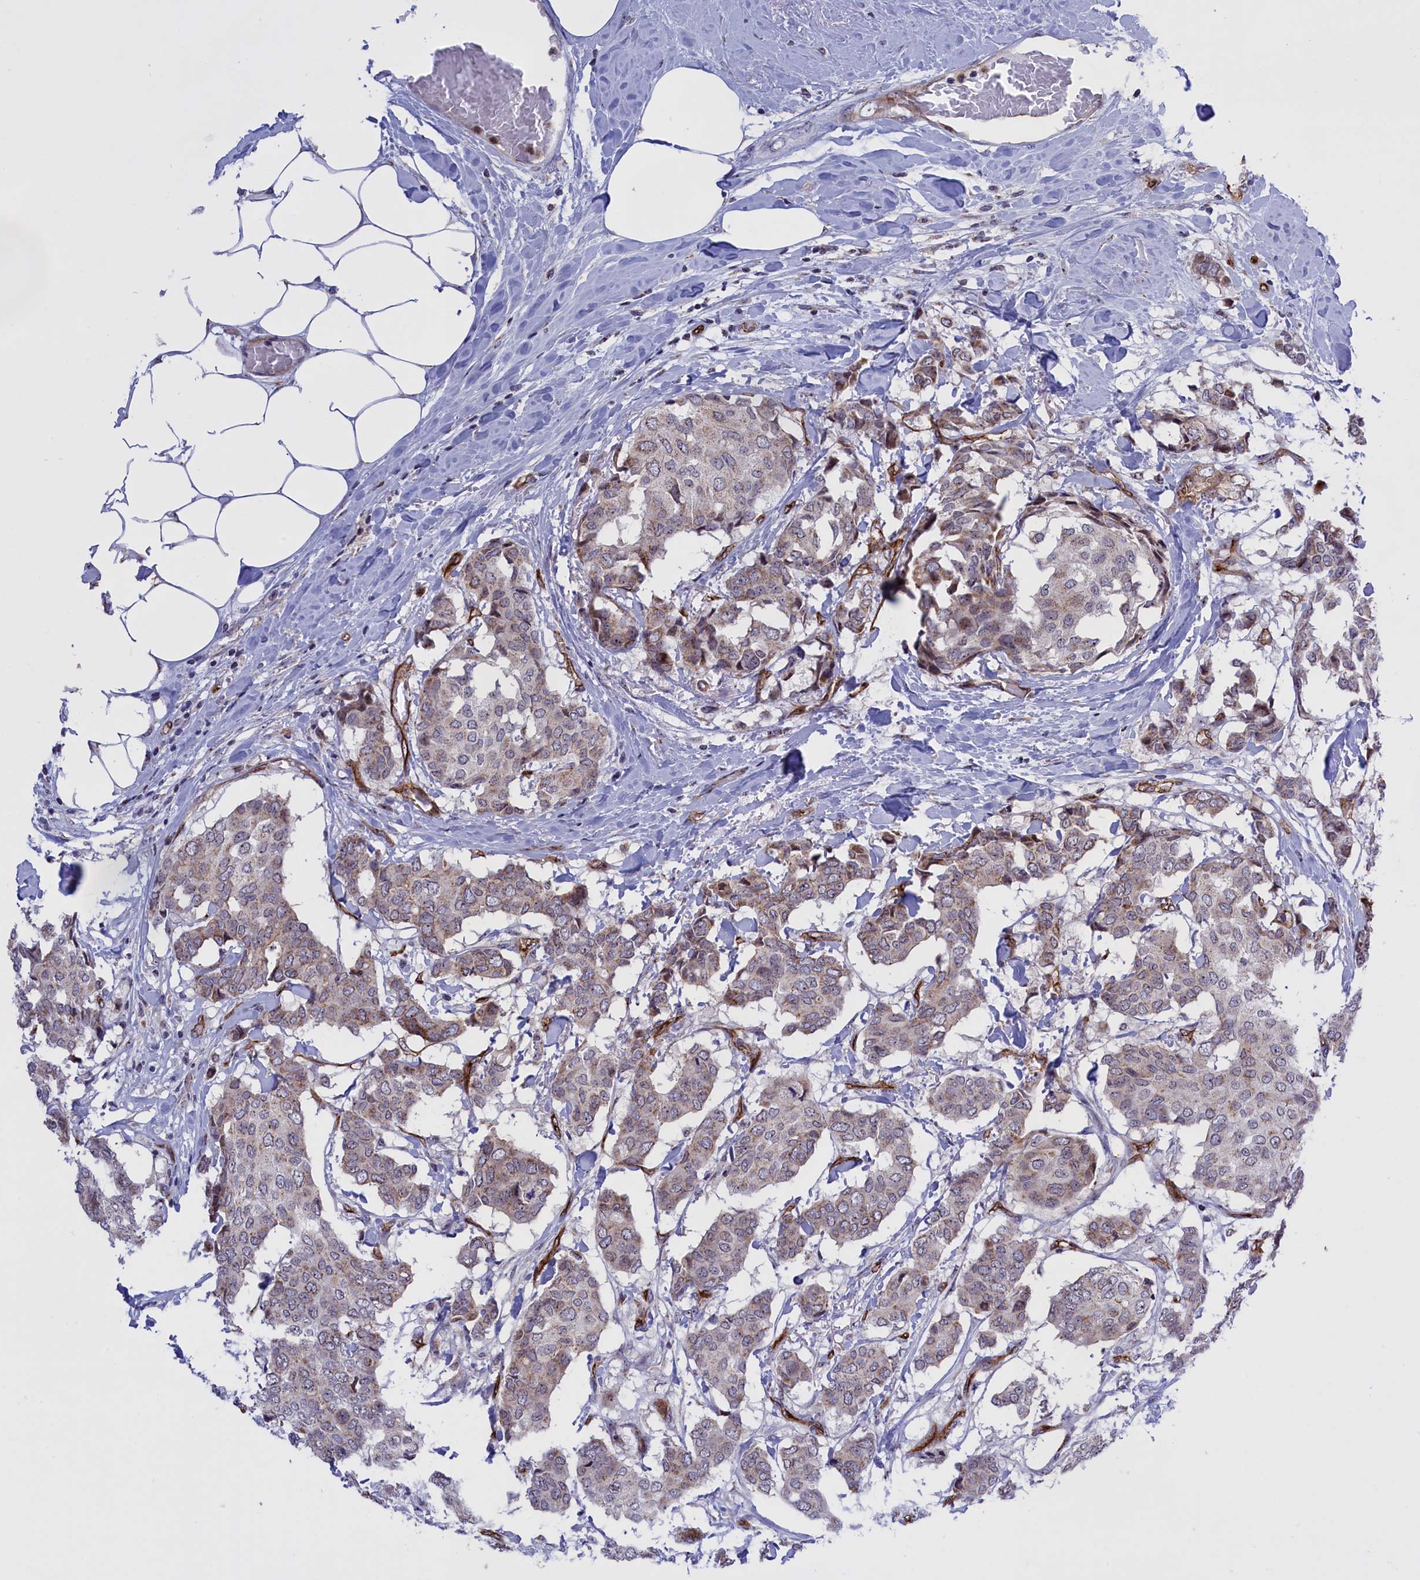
{"staining": {"intensity": "weak", "quantity": "25%-75%", "location": "cytoplasmic/membranous"}, "tissue": "breast cancer", "cell_type": "Tumor cells", "image_type": "cancer", "snomed": [{"axis": "morphology", "description": "Duct carcinoma"}, {"axis": "topography", "description": "Breast"}], "caption": "Breast cancer stained with a brown dye shows weak cytoplasmic/membranous positive expression in approximately 25%-75% of tumor cells.", "gene": "MPND", "patient": {"sex": "female", "age": 75}}